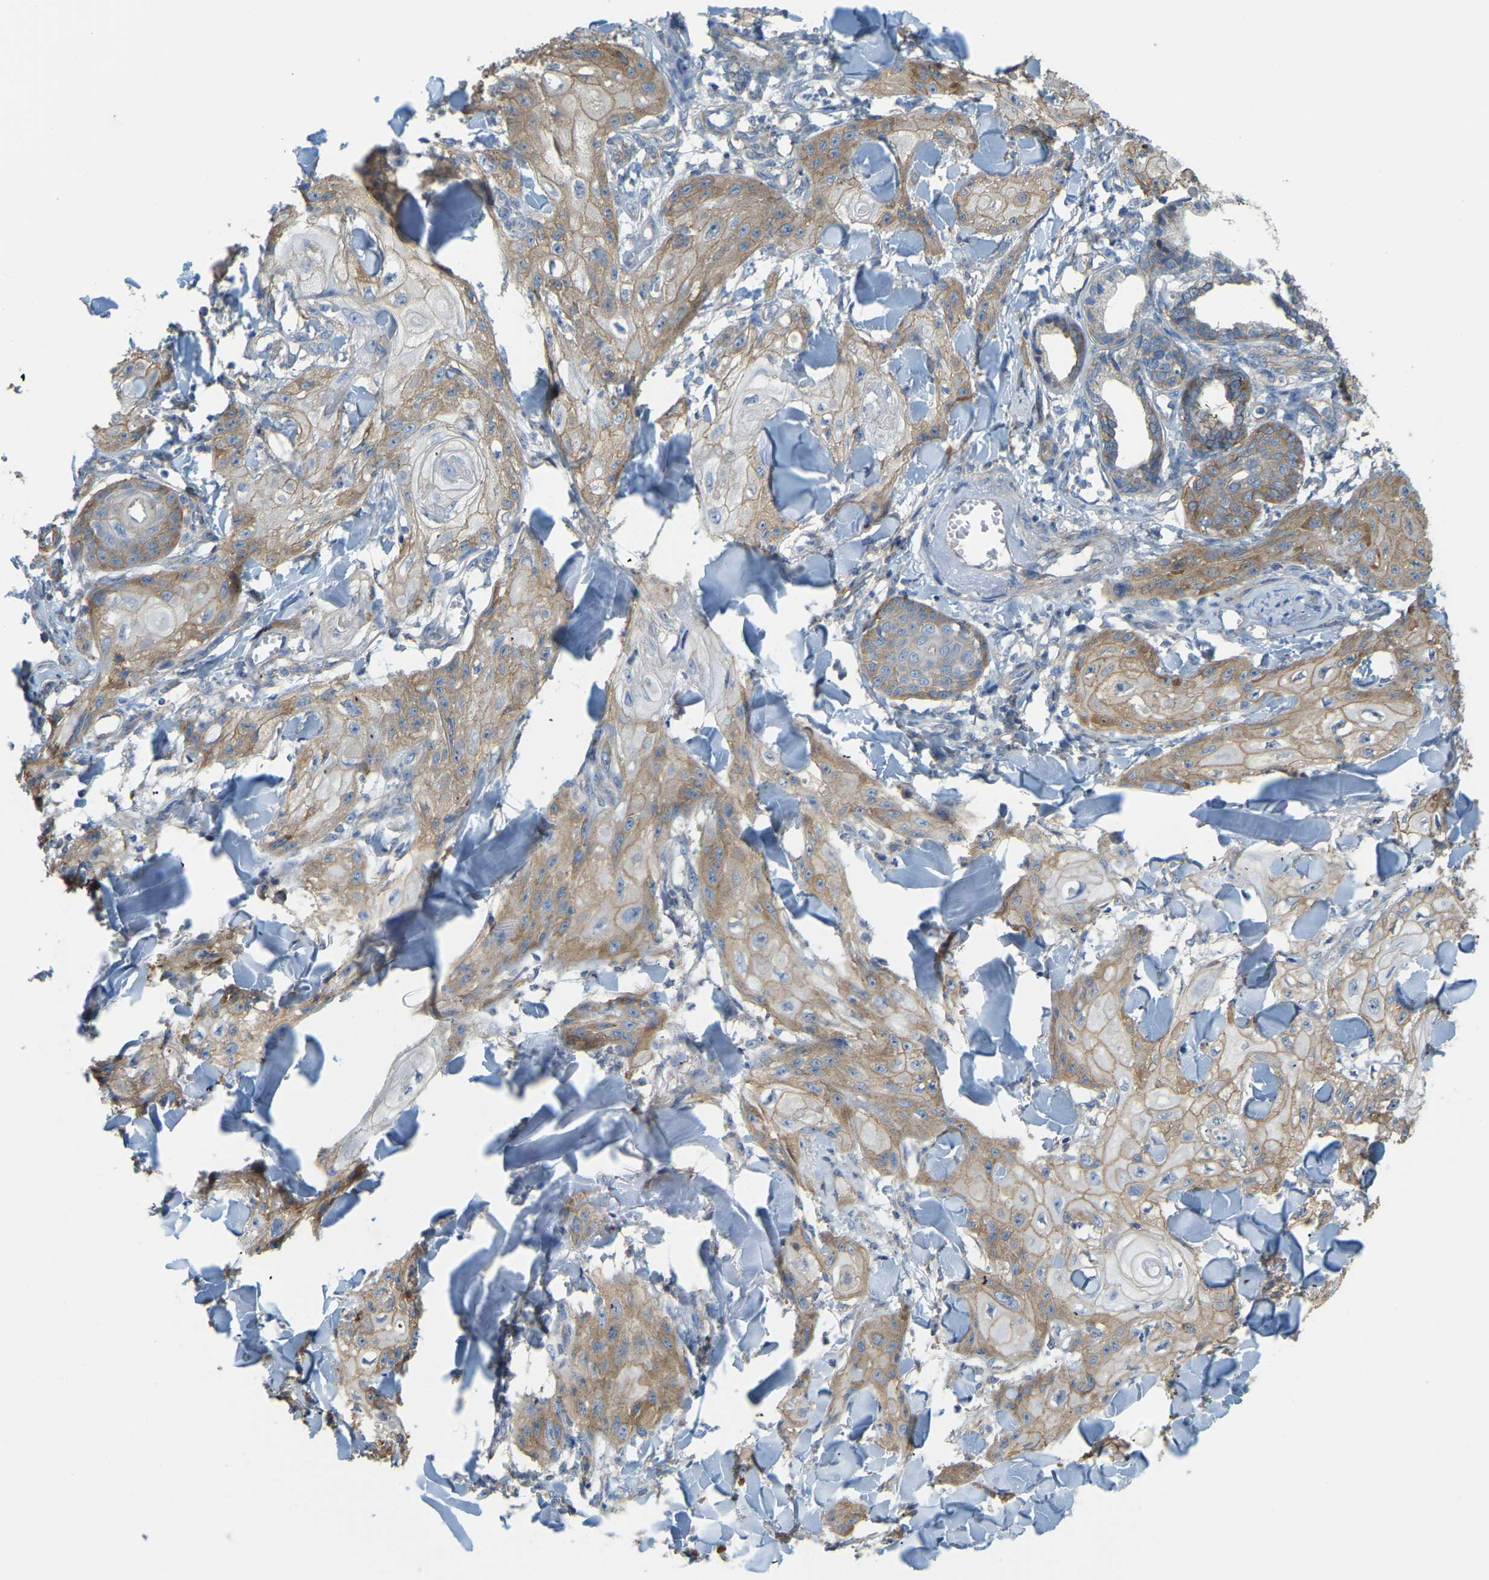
{"staining": {"intensity": "moderate", "quantity": ">75%", "location": "cytoplasmic/membranous"}, "tissue": "skin cancer", "cell_type": "Tumor cells", "image_type": "cancer", "snomed": [{"axis": "morphology", "description": "Squamous cell carcinoma, NOS"}, {"axis": "topography", "description": "Skin"}], "caption": "Tumor cells show medium levels of moderate cytoplasmic/membranous expression in approximately >75% of cells in skin cancer (squamous cell carcinoma). Nuclei are stained in blue.", "gene": "AHNAK", "patient": {"sex": "male", "age": 74}}